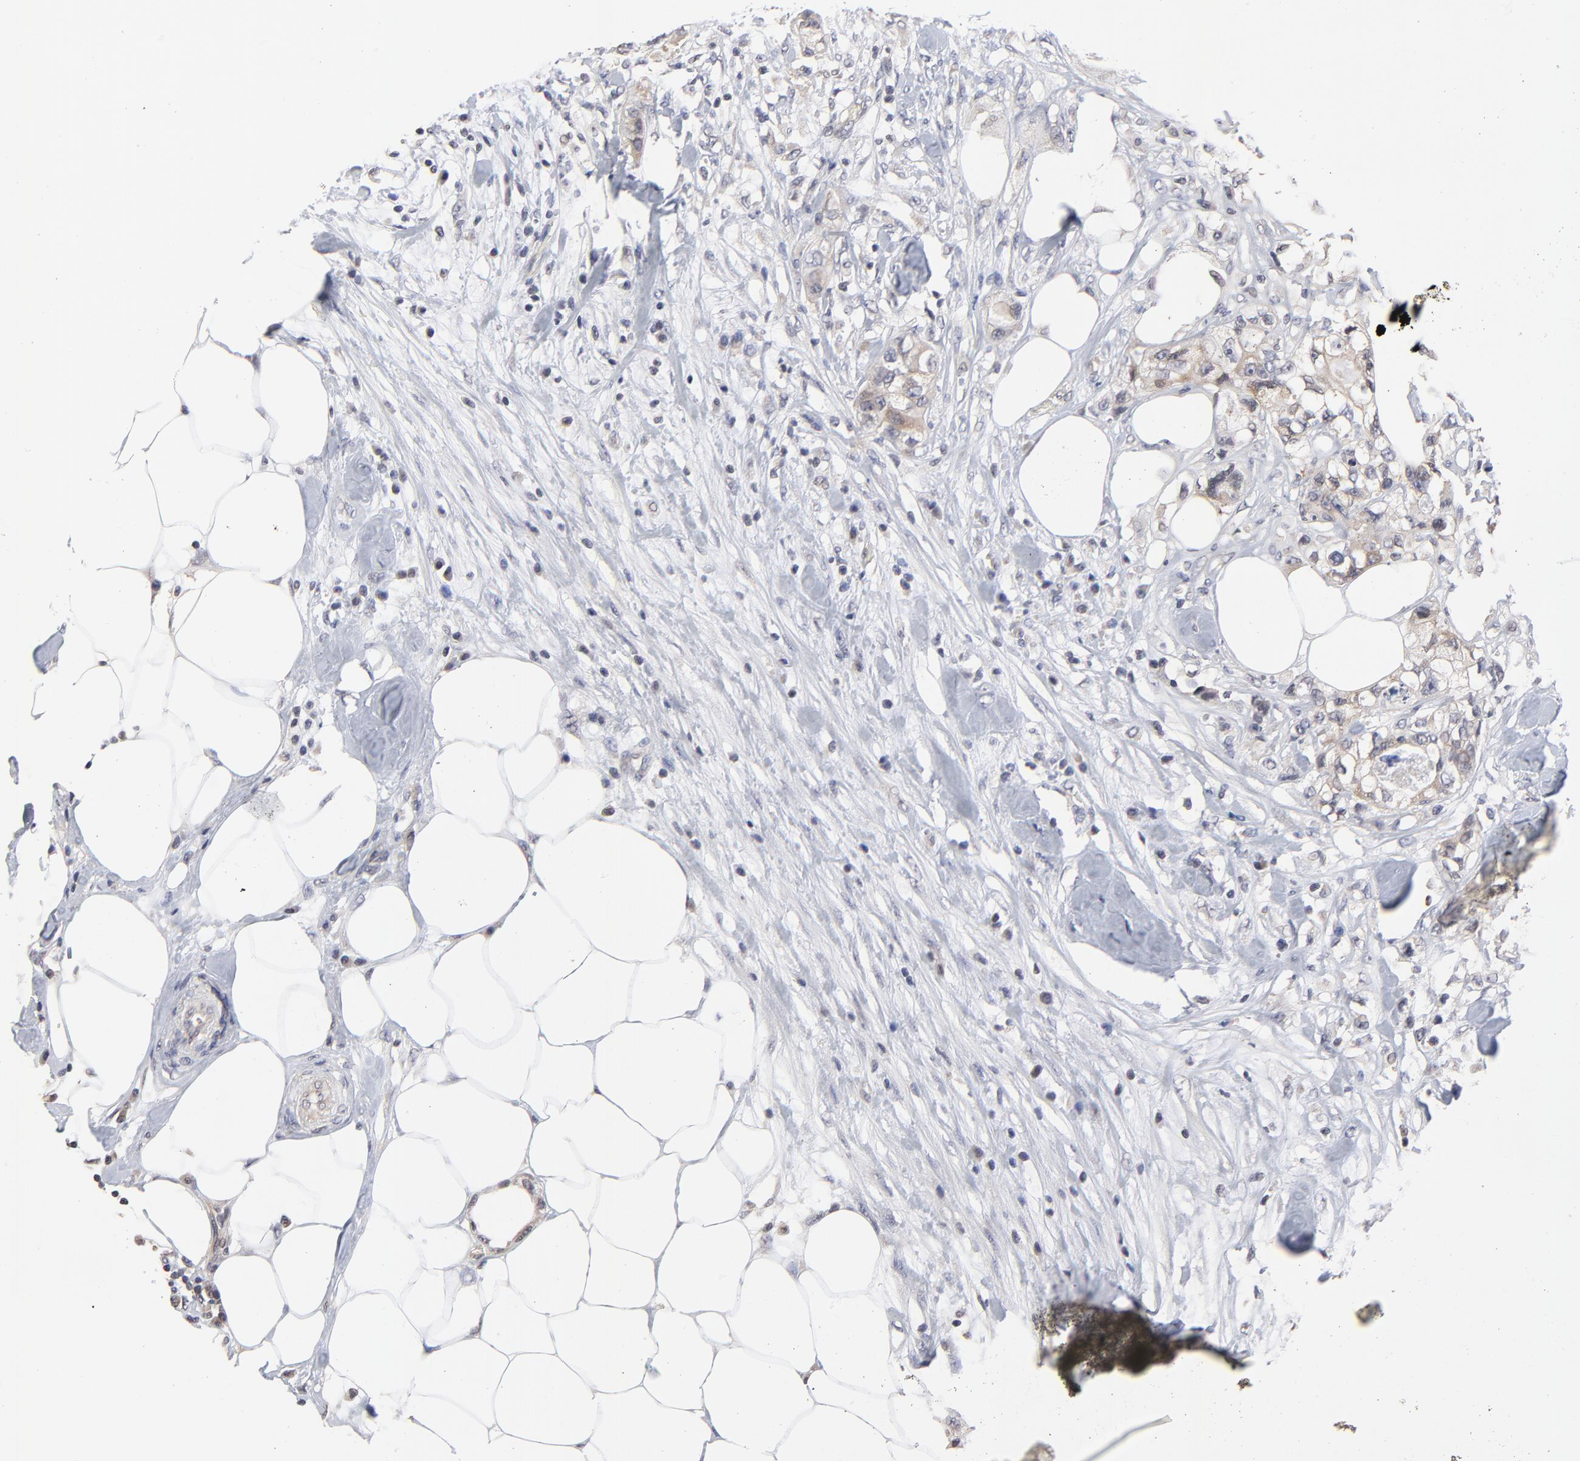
{"staining": {"intensity": "weak", "quantity": ">75%", "location": "cytoplasmic/membranous"}, "tissue": "colorectal cancer", "cell_type": "Tumor cells", "image_type": "cancer", "snomed": [{"axis": "morphology", "description": "Adenocarcinoma, NOS"}, {"axis": "topography", "description": "Rectum"}], "caption": "Protein staining reveals weak cytoplasmic/membranous staining in about >75% of tumor cells in colorectal cancer.", "gene": "ZNF157", "patient": {"sex": "female", "age": 57}}